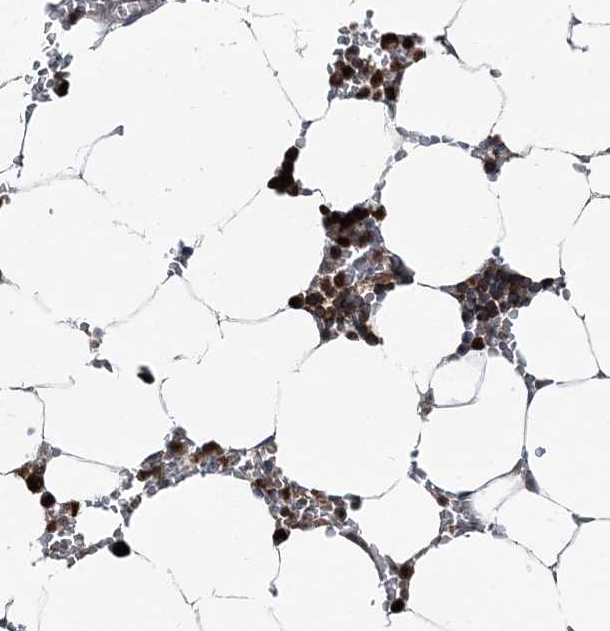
{"staining": {"intensity": "strong", "quantity": ">75%", "location": "nuclear"}, "tissue": "bone marrow", "cell_type": "Hematopoietic cells", "image_type": "normal", "snomed": [{"axis": "morphology", "description": "Normal tissue, NOS"}, {"axis": "topography", "description": "Bone marrow"}], "caption": "This histopathology image reveals IHC staining of normal bone marrow, with high strong nuclear positivity in about >75% of hematopoietic cells.", "gene": "HAT1", "patient": {"sex": "male", "age": 70}}